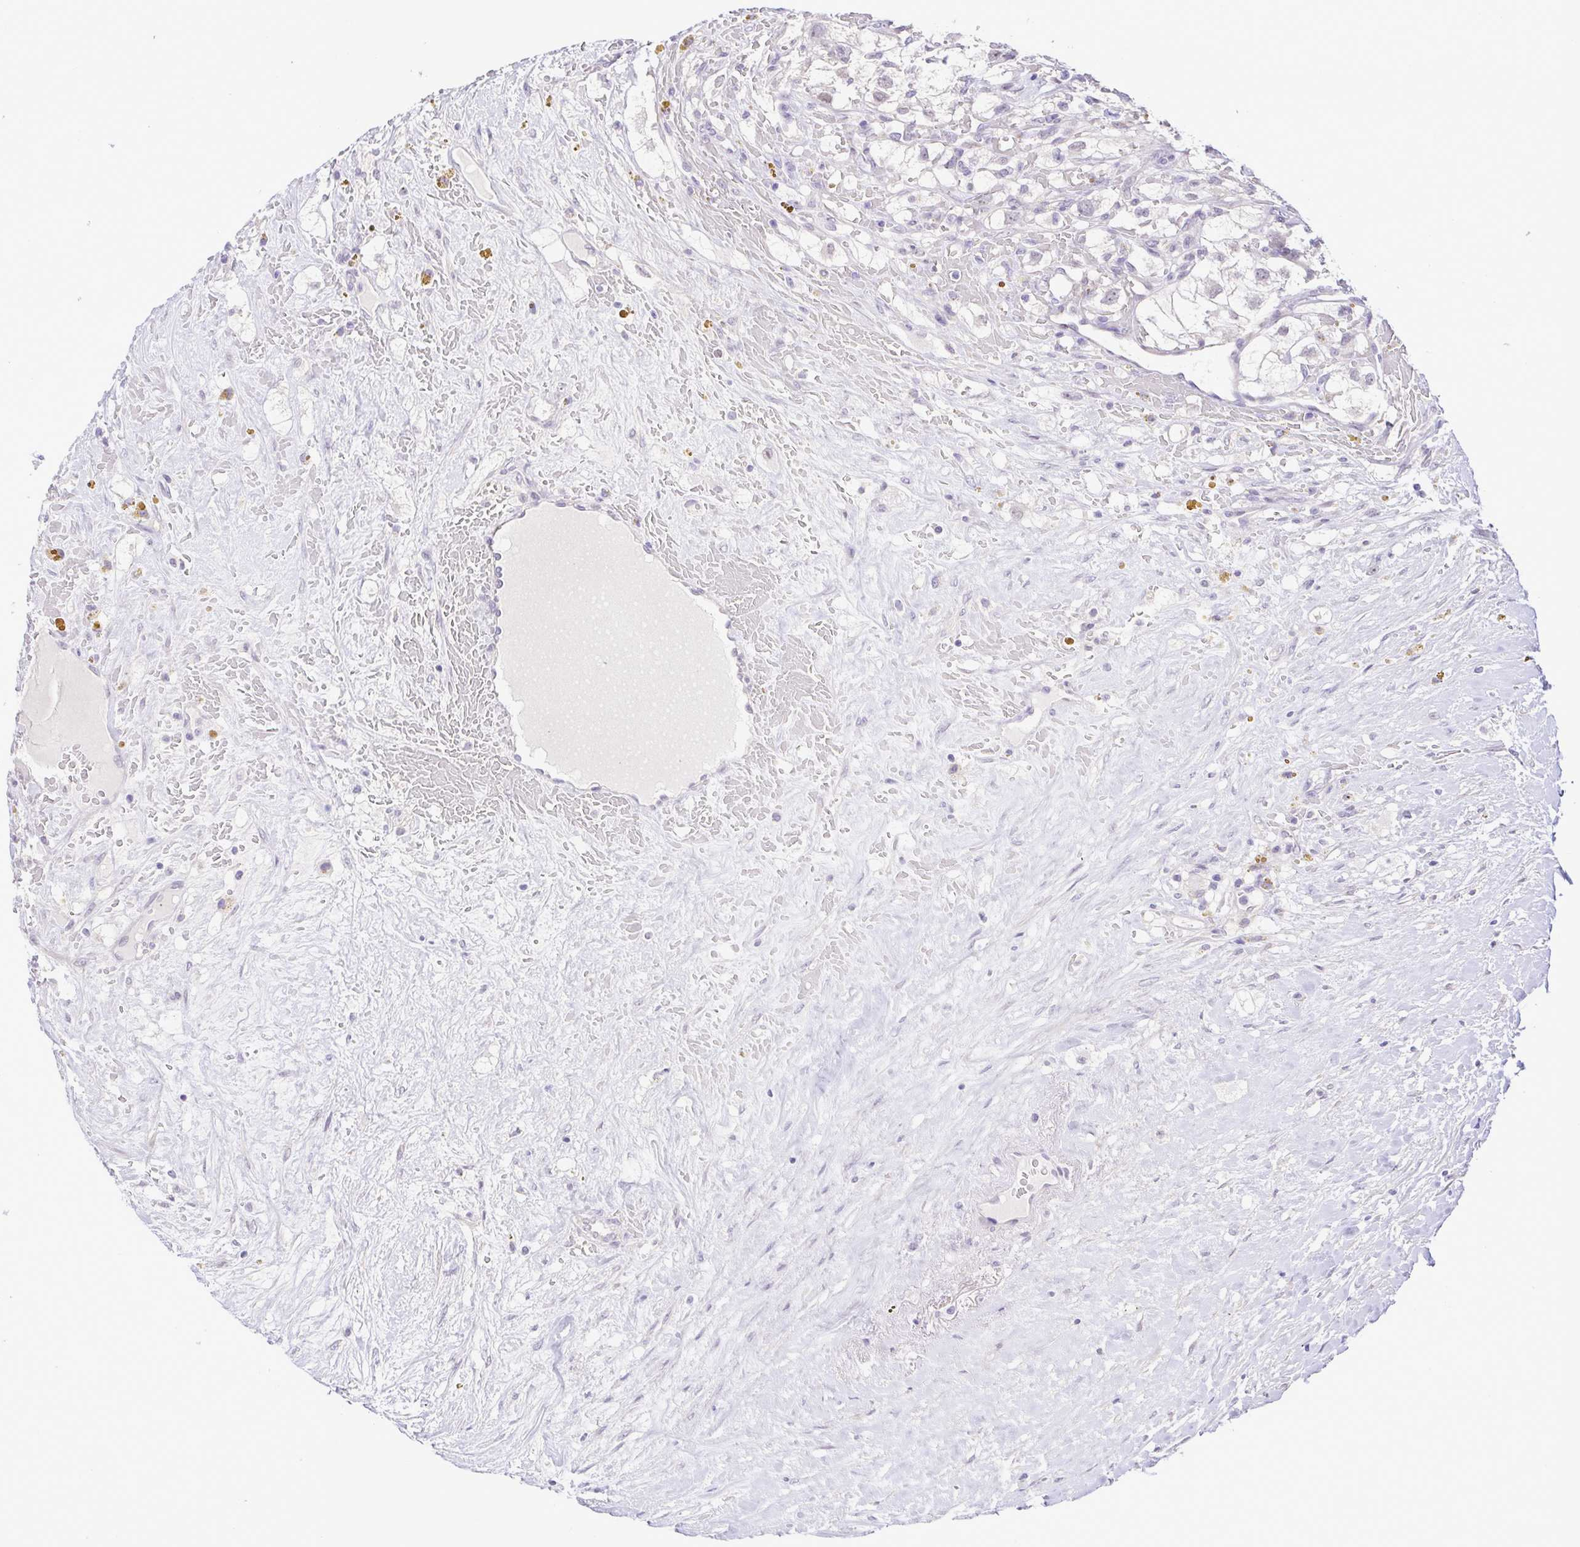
{"staining": {"intensity": "negative", "quantity": "none", "location": "none"}, "tissue": "renal cancer", "cell_type": "Tumor cells", "image_type": "cancer", "snomed": [{"axis": "morphology", "description": "Adenocarcinoma, NOS"}, {"axis": "topography", "description": "Kidney"}], "caption": "There is no significant positivity in tumor cells of renal cancer (adenocarcinoma).", "gene": "DCLK2", "patient": {"sex": "male", "age": 59}}